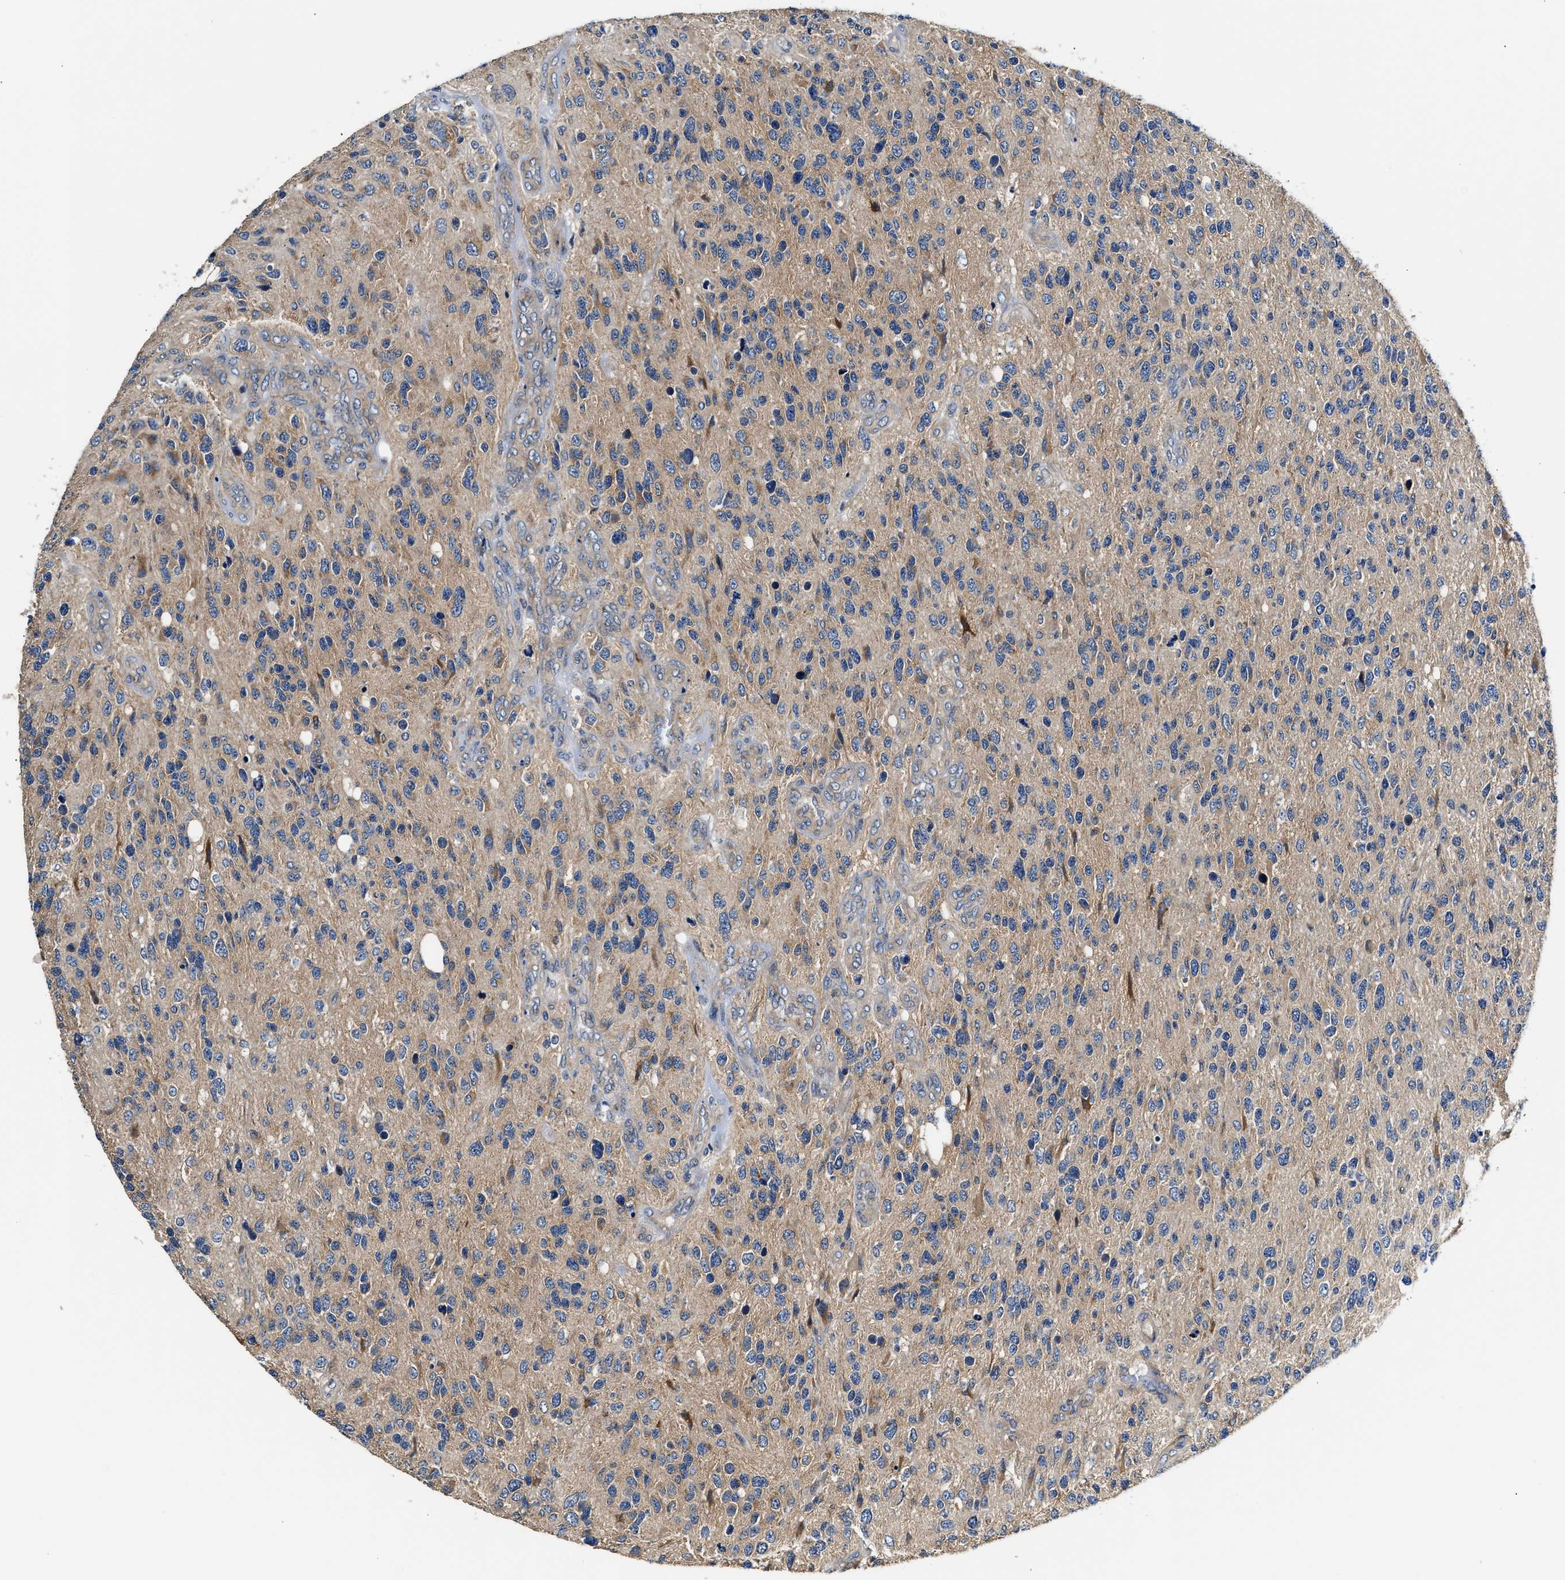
{"staining": {"intensity": "weak", "quantity": "<25%", "location": "cytoplasmic/membranous"}, "tissue": "glioma", "cell_type": "Tumor cells", "image_type": "cancer", "snomed": [{"axis": "morphology", "description": "Glioma, malignant, High grade"}, {"axis": "topography", "description": "Brain"}], "caption": "Immunohistochemistry image of malignant glioma (high-grade) stained for a protein (brown), which exhibits no expression in tumor cells. Brightfield microscopy of IHC stained with DAB (3,3'-diaminobenzidine) (brown) and hematoxylin (blue), captured at high magnification.", "gene": "TEX2", "patient": {"sex": "female", "age": 58}}